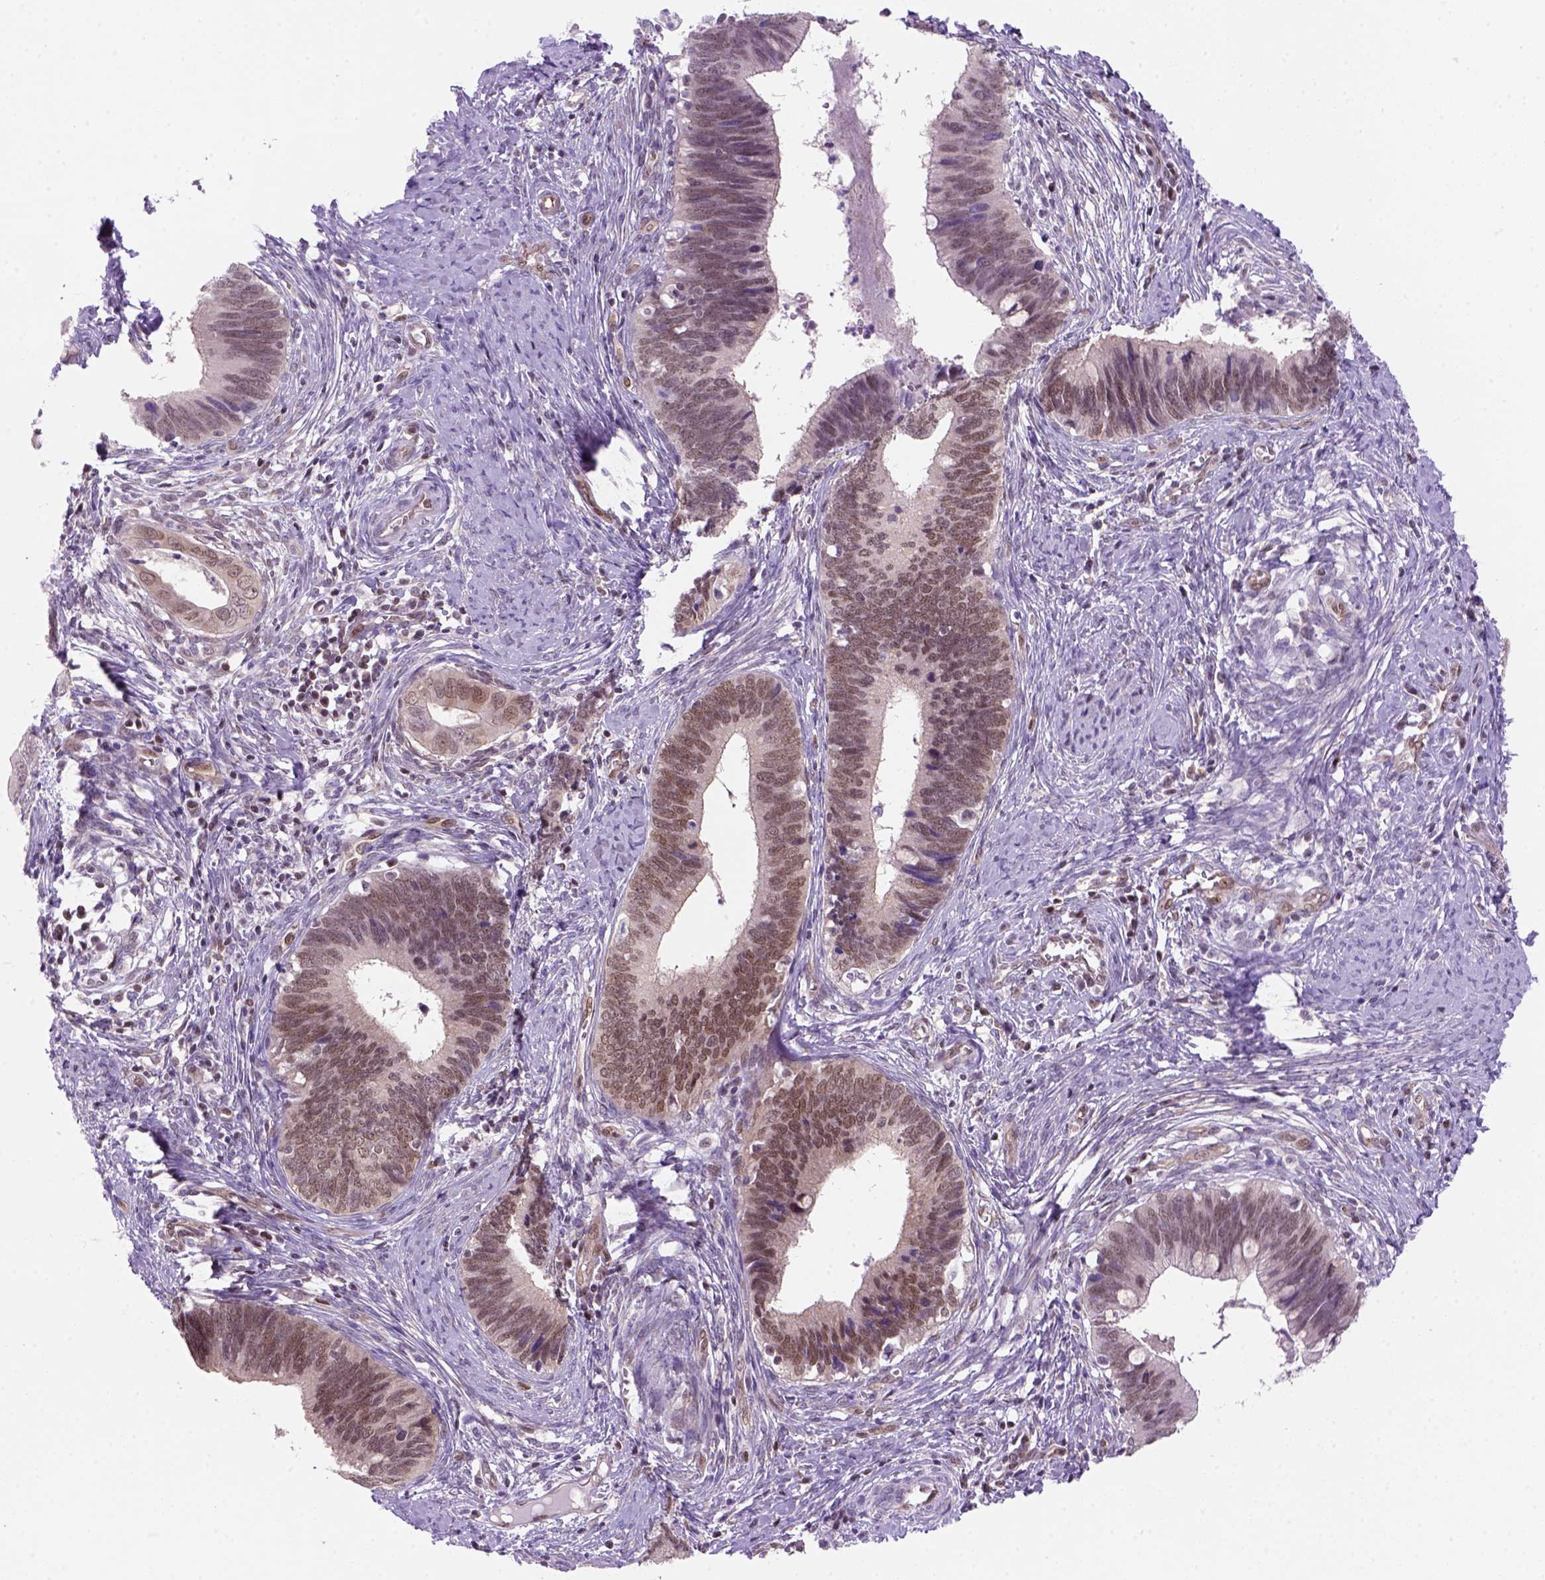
{"staining": {"intensity": "weak", "quantity": "25%-75%", "location": "nuclear"}, "tissue": "cervical cancer", "cell_type": "Tumor cells", "image_type": "cancer", "snomed": [{"axis": "morphology", "description": "Adenocarcinoma, NOS"}, {"axis": "topography", "description": "Cervix"}], "caption": "Tumor cells exhibit weak nuclear expression in about 25%-75% of cells in adenocarcinoma (cervical).", "gene": "MGMT", "patient": {"sex": "female", "age": 42}}